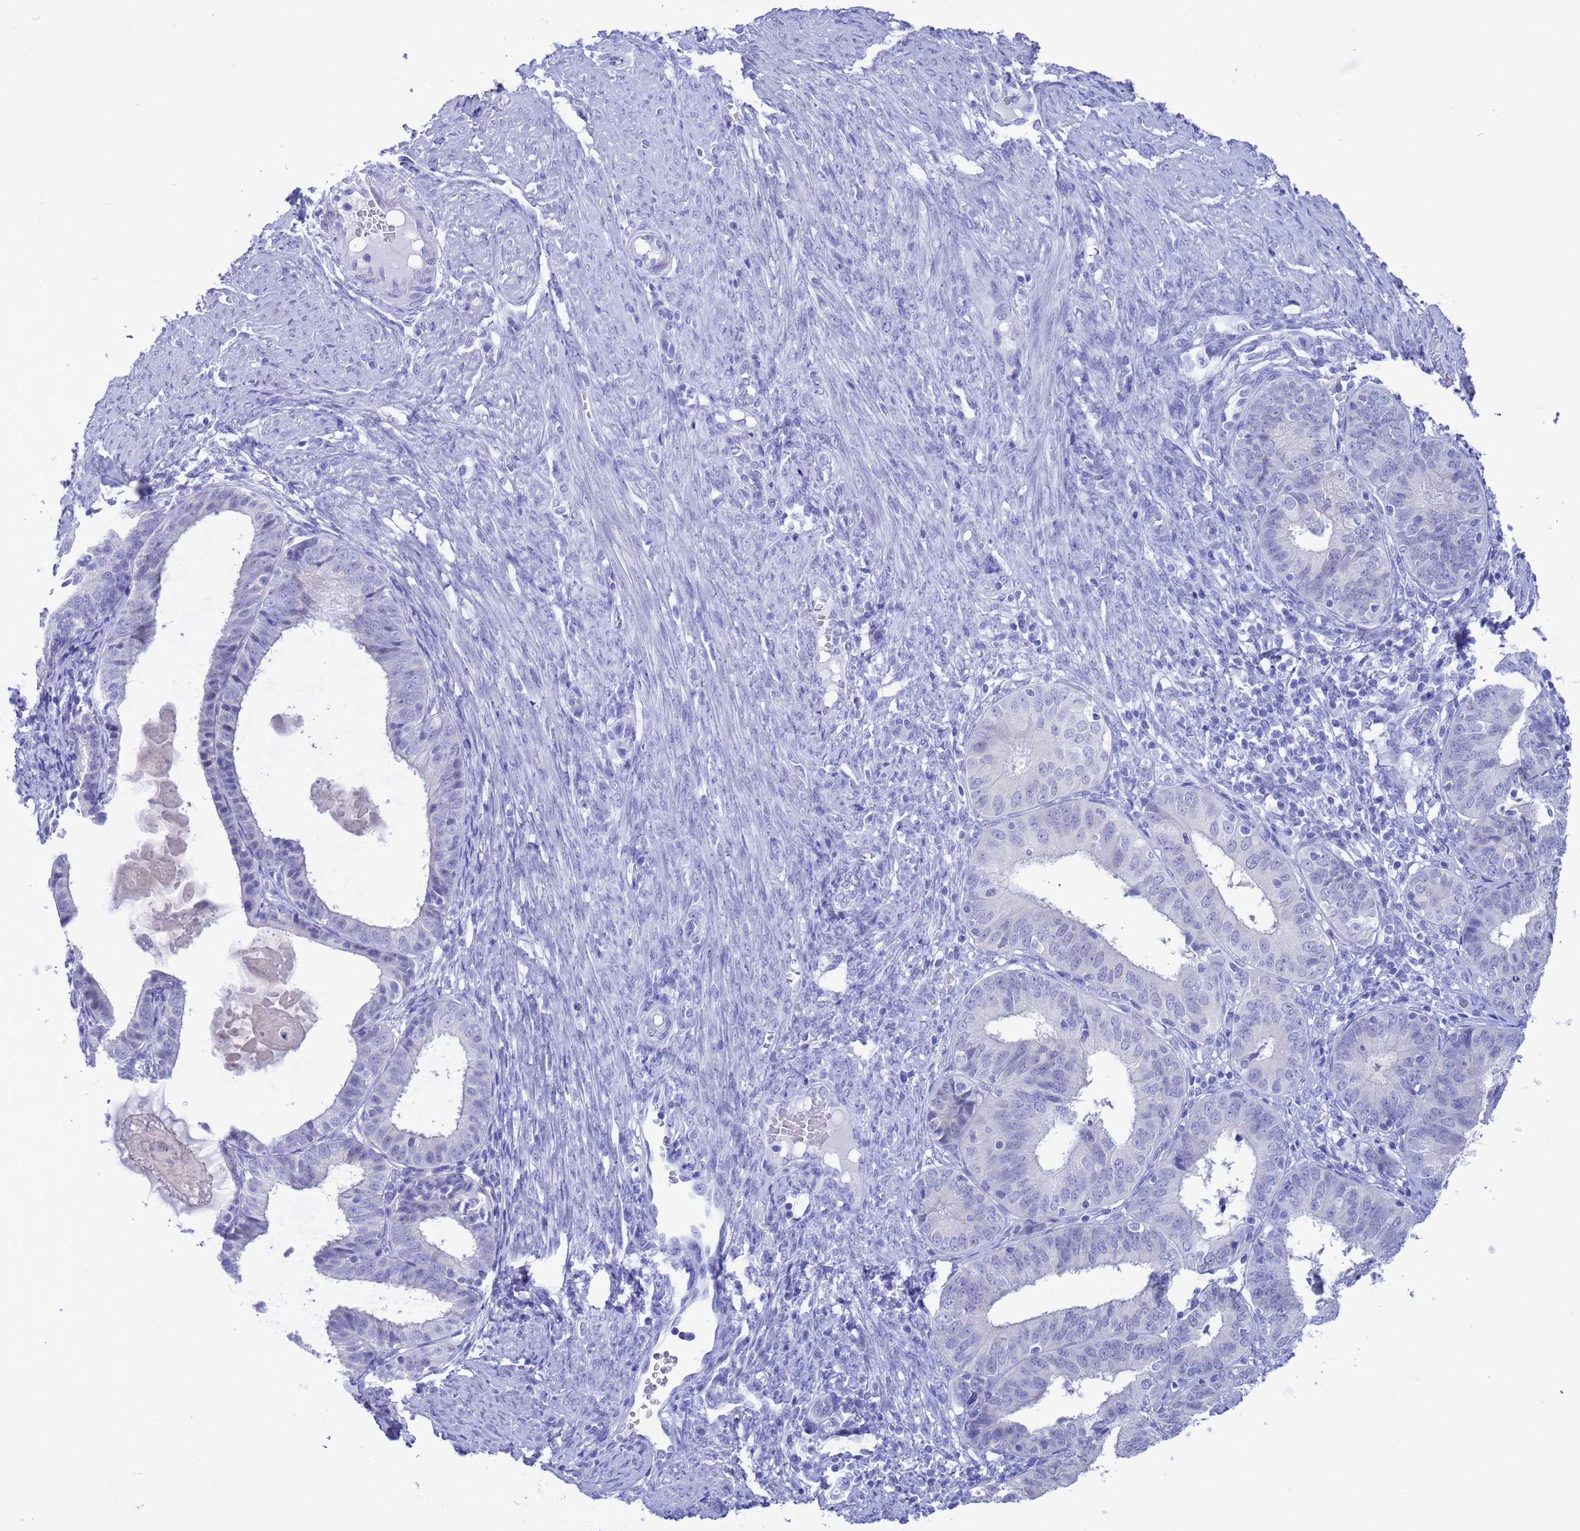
{"staining": {"intensity": "negative", "quantity": "none", "location": "none"}, "tissue": "endometrial cancer", "cell_type": "Tumor cells", "image_type": "cancer", "snomed": [{"axis": "morphology", "description": "Adenocarcinoma, NOS"}, {"axis": "topography", "description": "Endometrium"}], "caption": "High power microscopy photomicrograph of an immunohistochemistry micrograph of endometrial adenocarcinoma, revealing no significant staining in tumor cells.", "gene": "GSTM1", "patient": {"sex": "female", "age": 51}}